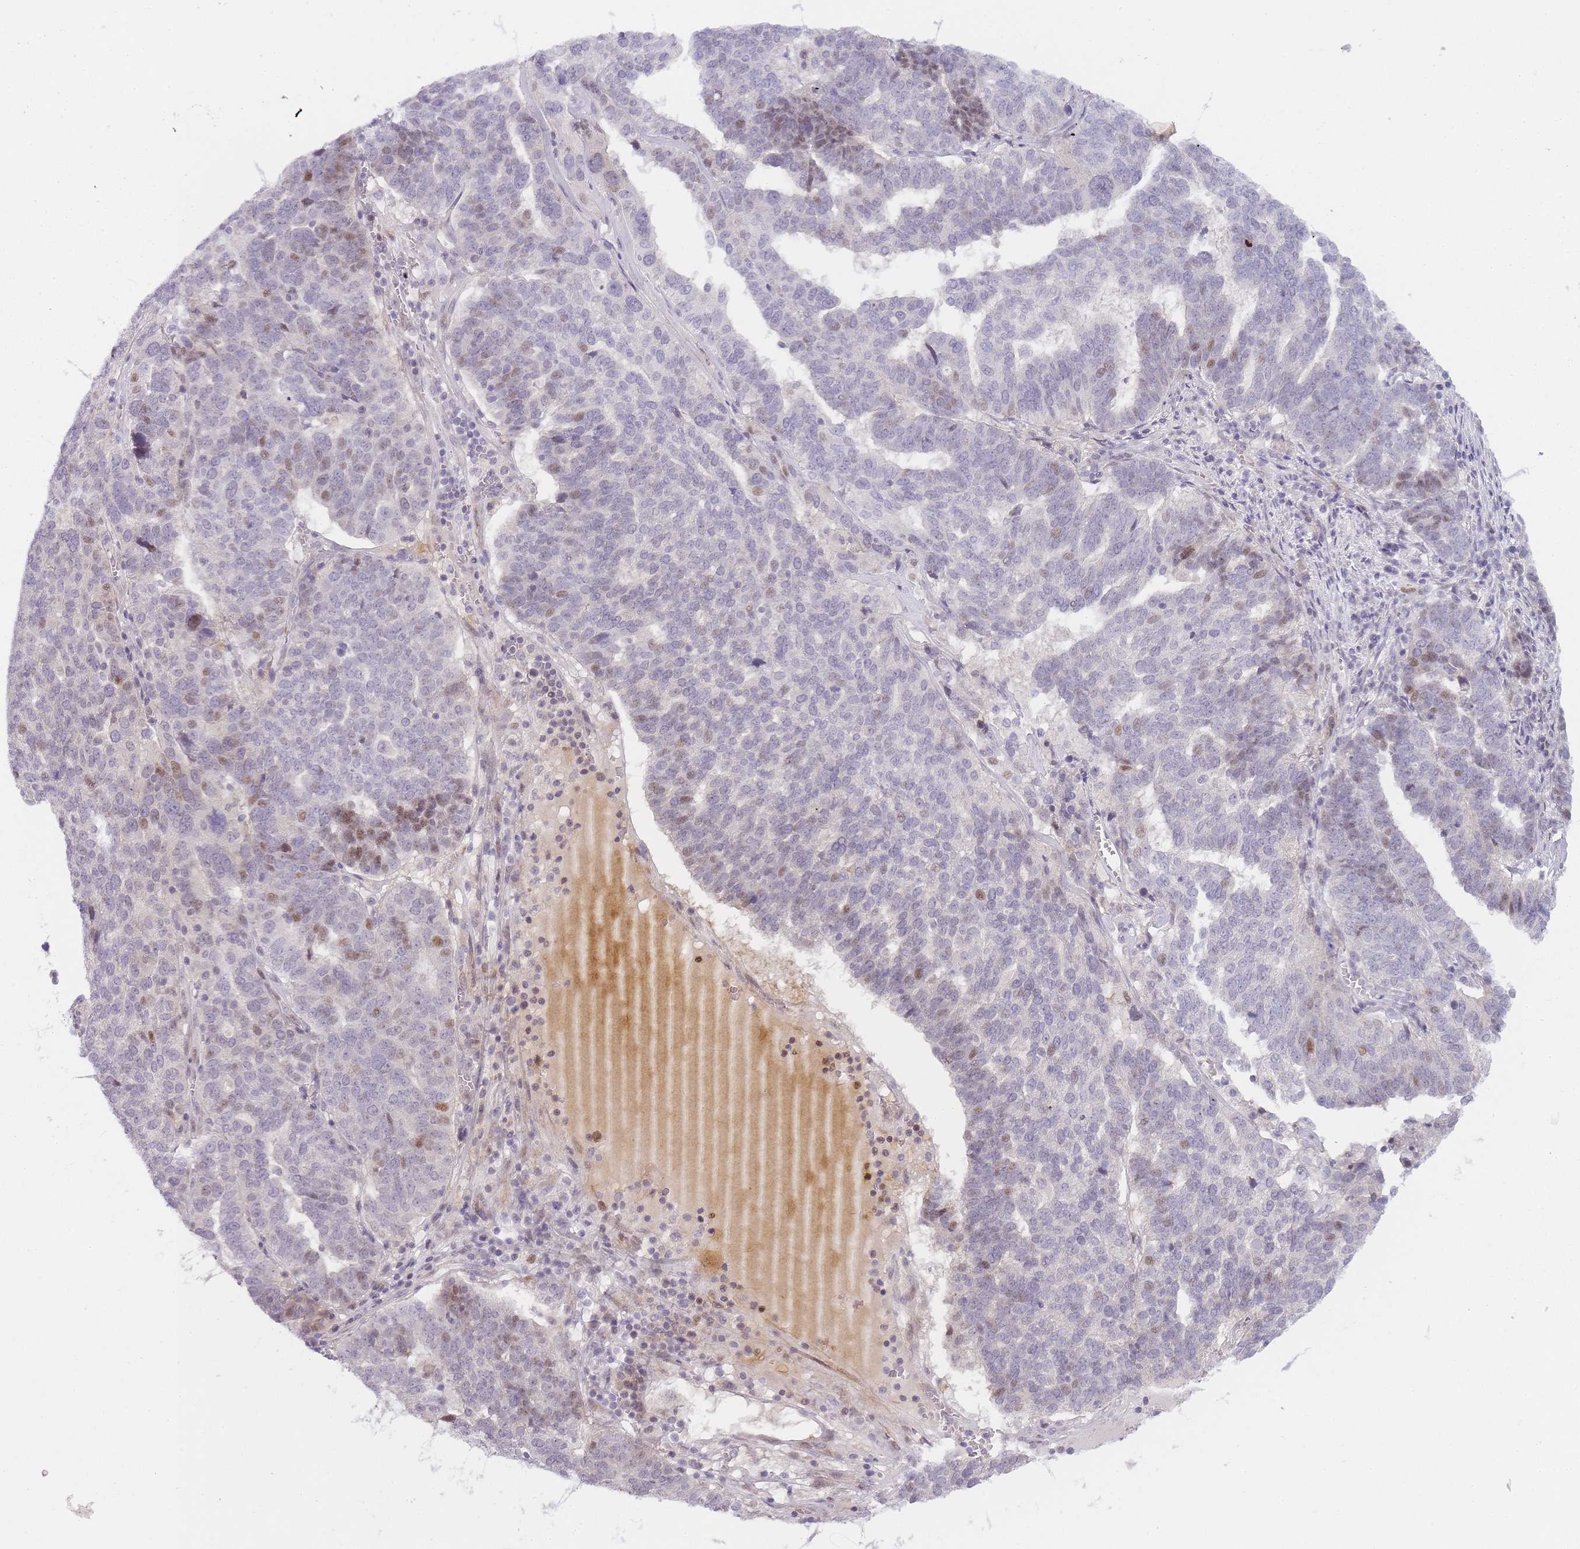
{"staining": {"intensity": "moderate", "quantity": "<25%", "location": "nuclear"}, "tissue": "ovarian cancer", "cell_type": "Tumor cells", "image_type": "cancer", "snomed": [{"axis": "morphology", "description": "Cystadenocarcinoma, serous, NOS"}, {"axis": "topography", "description": "Ovary"}], "caption": "Ovarian cancer (serous cystadenocarcinoma) tissue exhibits moderate nuclear staining in about <25% of tumor cells, visualized by immunohistochemistry. (DAB (3,3'-diaminobenzidine) = brown stain, brightfield microscopy at high magnification).", "gene": "OGG1", "patient": {"sex": "female", "age": 59}}